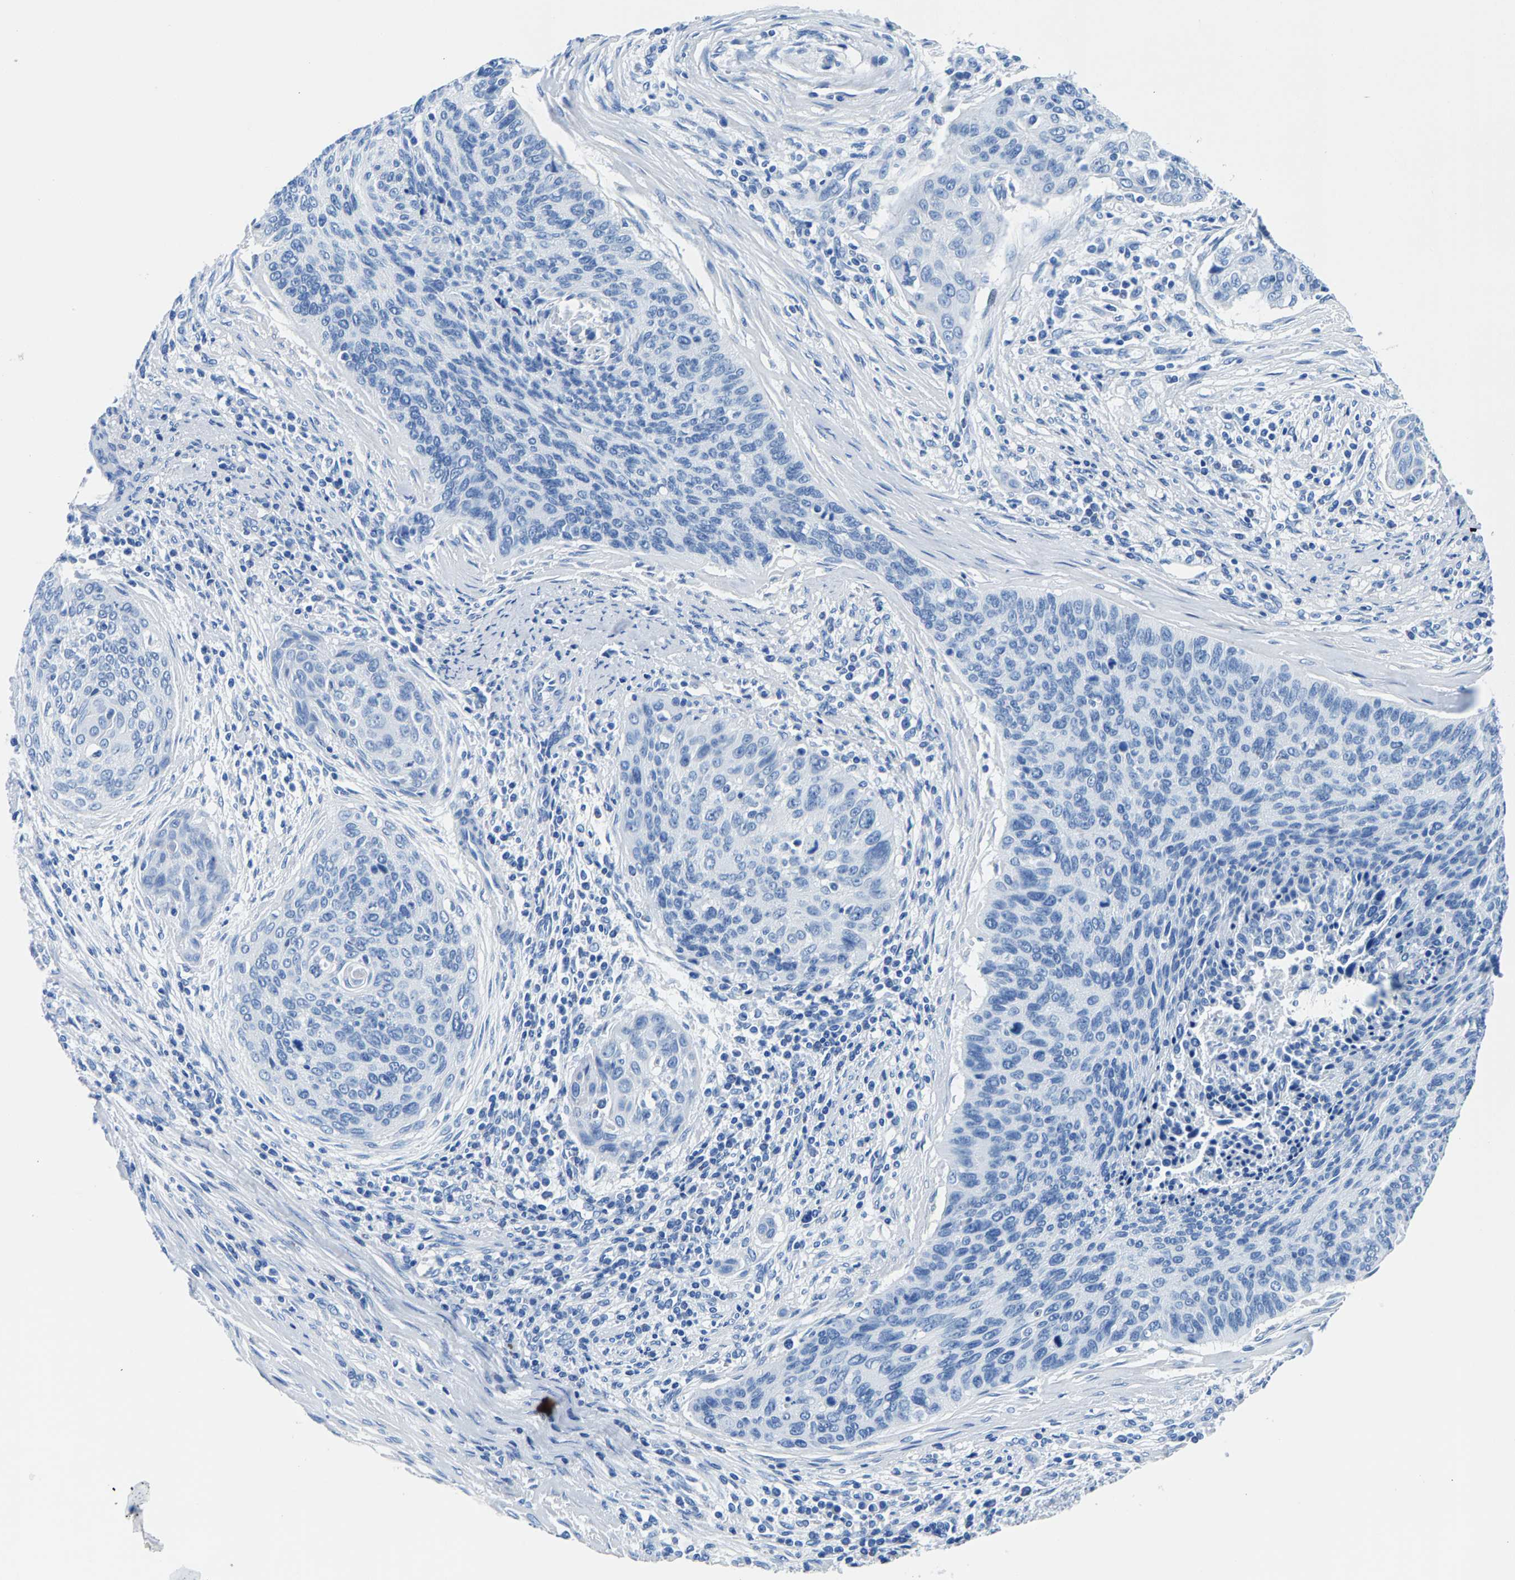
{"staining": {"intensity": "negative", "quantity": "none", "location": "none"}, "tissue": "cervical cancer", "cell_type": "Tumor cells", "image_type": "cancer", "snomed": [{"axis": "morphology", "description": "Squamous cell carcinoma, NOS"}, {"axis": "topography", "description": "Cervix"}], "caption": "Immunohistochemical staining of human cervical cancer exhibits no significant positivity in tumor cells.", "gene": "CPS1", "patient": {"sex": "female", "age": 55}}